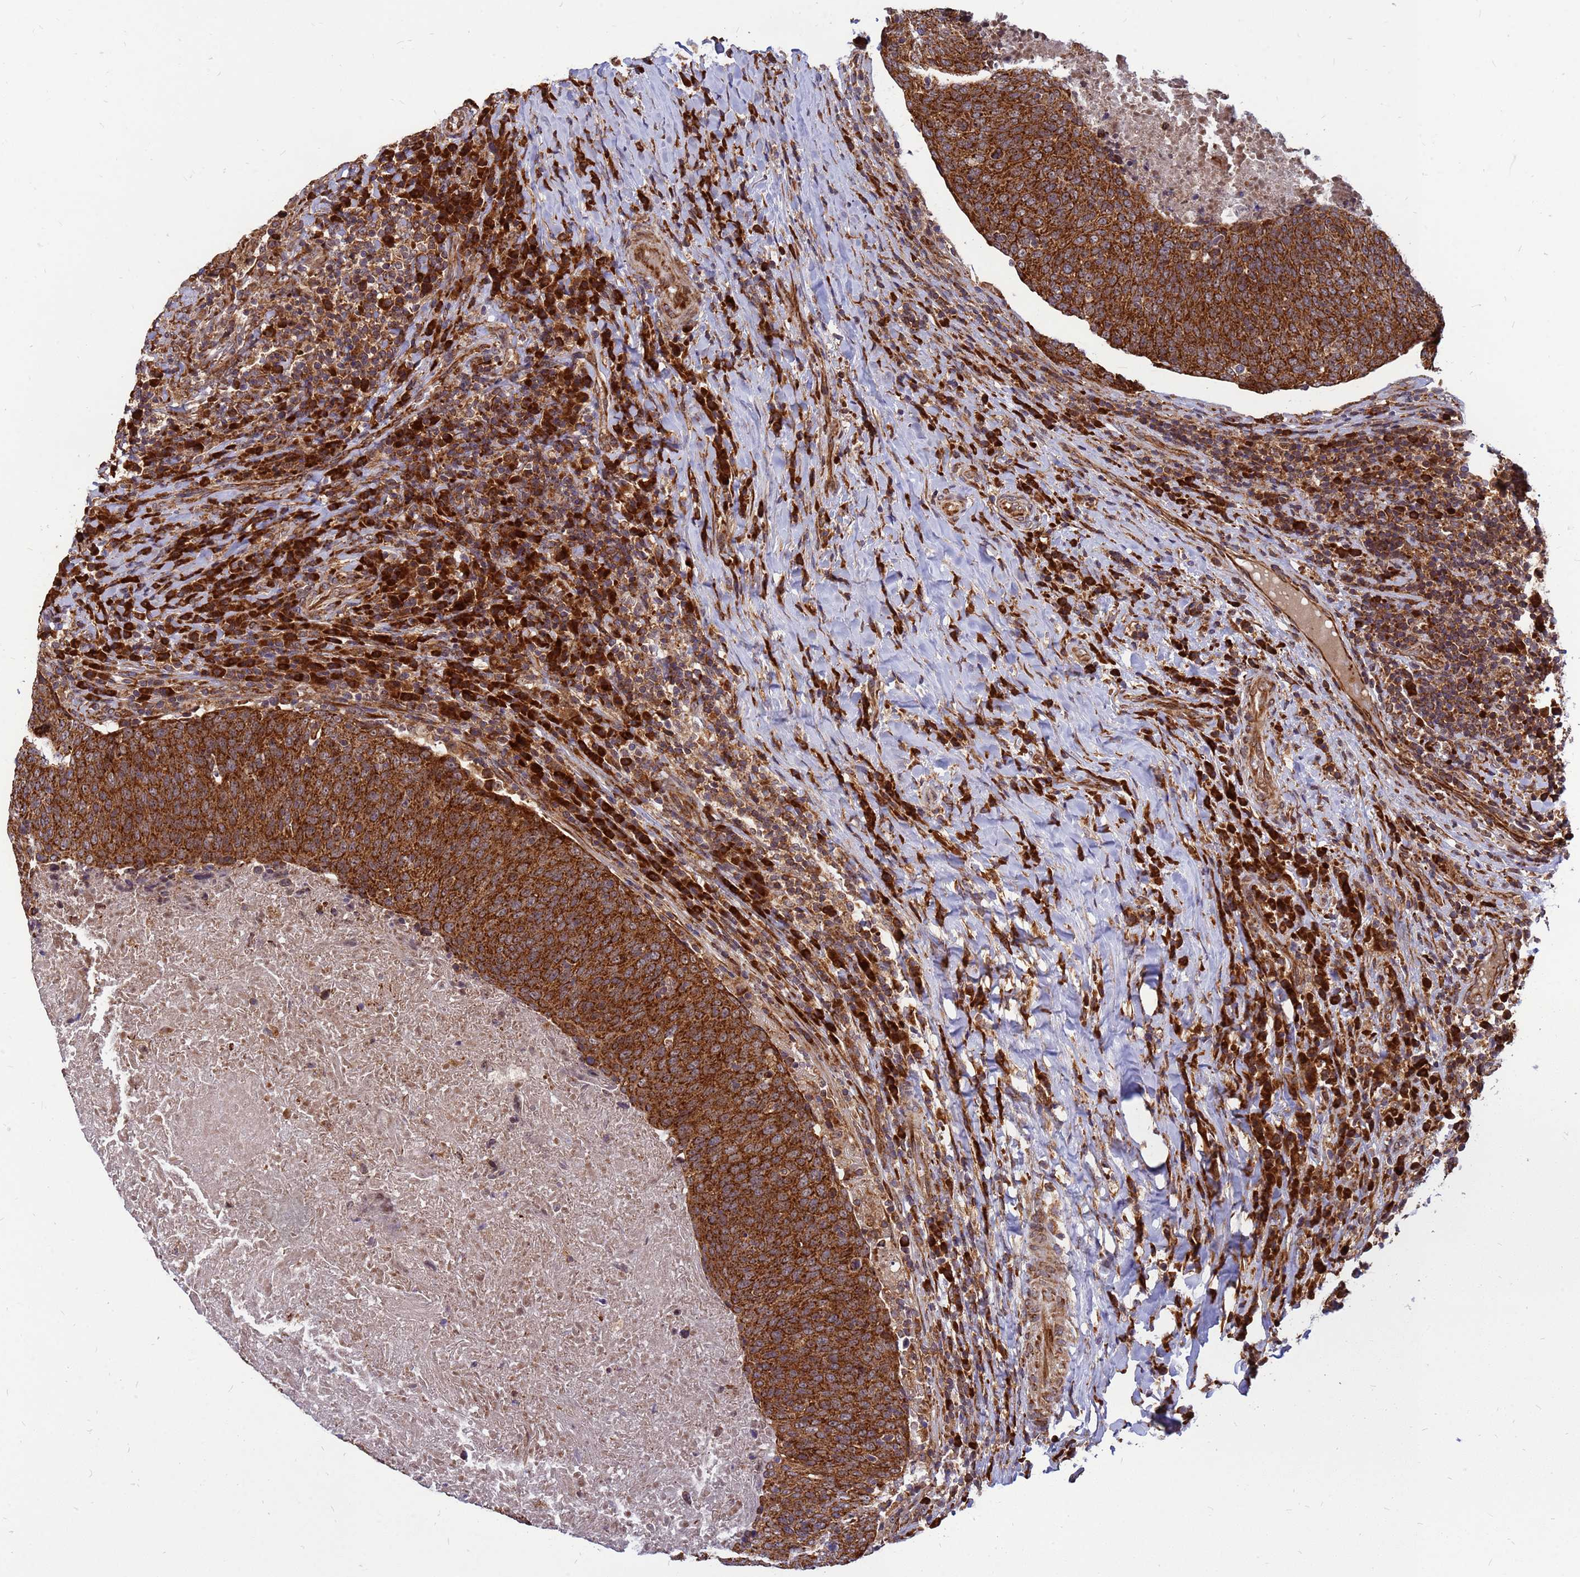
{"staining": {"intensity": "strong", "quantity": ">75%", "location": "cytoplasmic/membranous"}, "tissue": "head and neck cancer", "cell_type": "Tumor cells", "image_type": "cancer", "snomed": [{"axis": "morphology", "description": "Squamous cell carcinoma, NOS"}, {"axis": "morphology", "description": "Squamous cell carcinoma, metastatic, NOS"}, {"axis": "topography", "description": "Lymph node"}, {"axis": "topography", "description": "Head-Neck"}], "caption": "A brown stain shows strong cytoplasmic/membranous expression of a protein in head and neck cancer tumor cells.", "gene": "RPL8", "patient": {"sex": "male", "age": 62}}